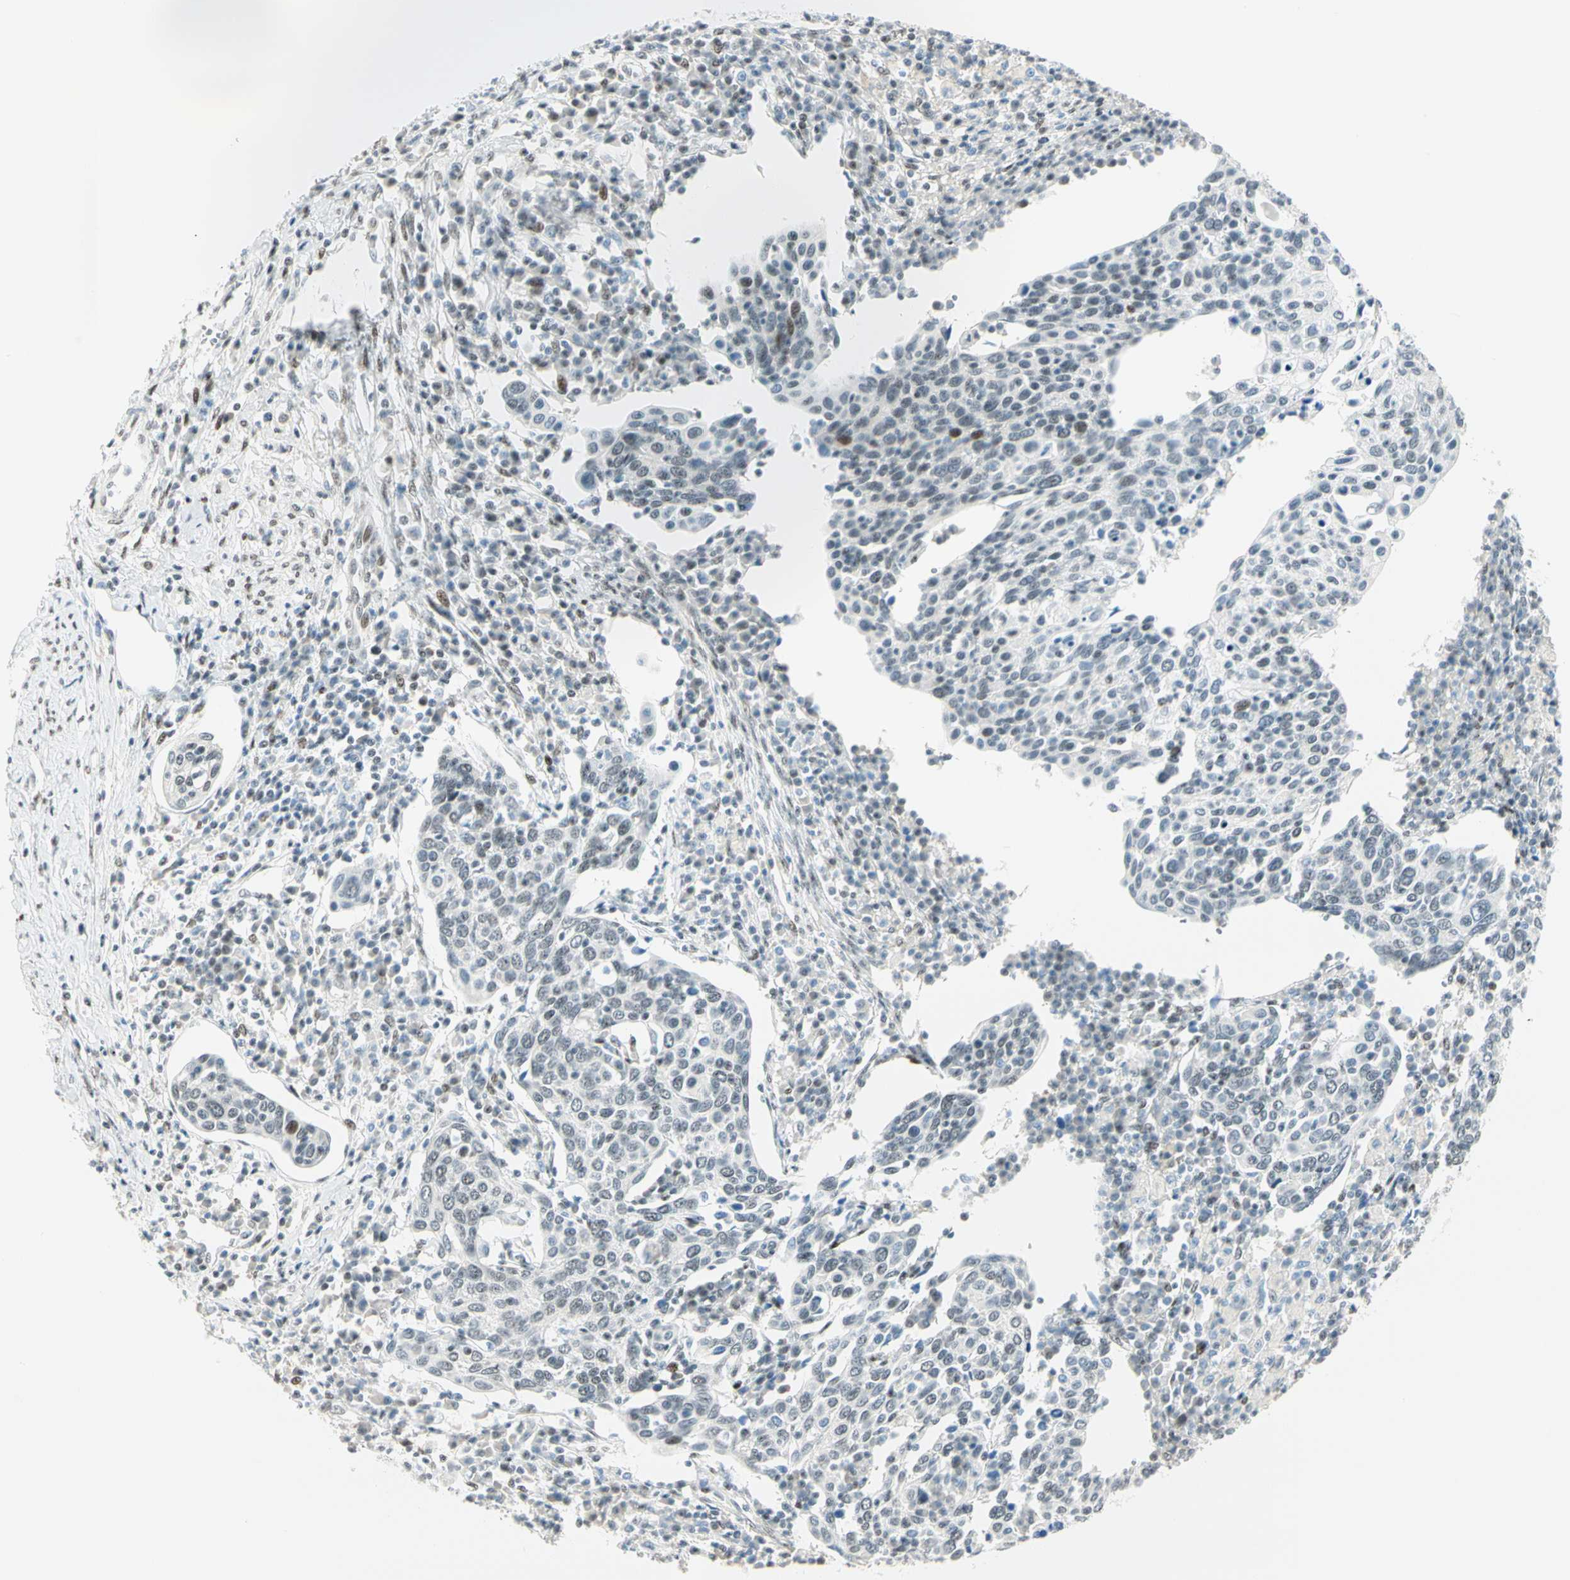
{"staining": {"intensity": "weak", "quantity": "<25%", "location": "nuclear"}, "tissue": "cervical cancer", "cell_type": "Tumor cells", "image_type": "cancer", "snomed": [{"axis": "morphology", "description": "Squamous cell carcinoma, NOS"}, {"axis": "topography", "description": "Cervix"}], "caption": "IHC image of neoplastic tissue: human squamous cell carcinoma (cervical) stained with DAB (3,3'-diaminobenzidine) displays no significant protein positivity in tumor cells. (DAB immunohistochemistry visualized using brightfield microscopy, high magnification).", "gene": "PKNOX1", "patient": {"sex": "female", "age": 40}}